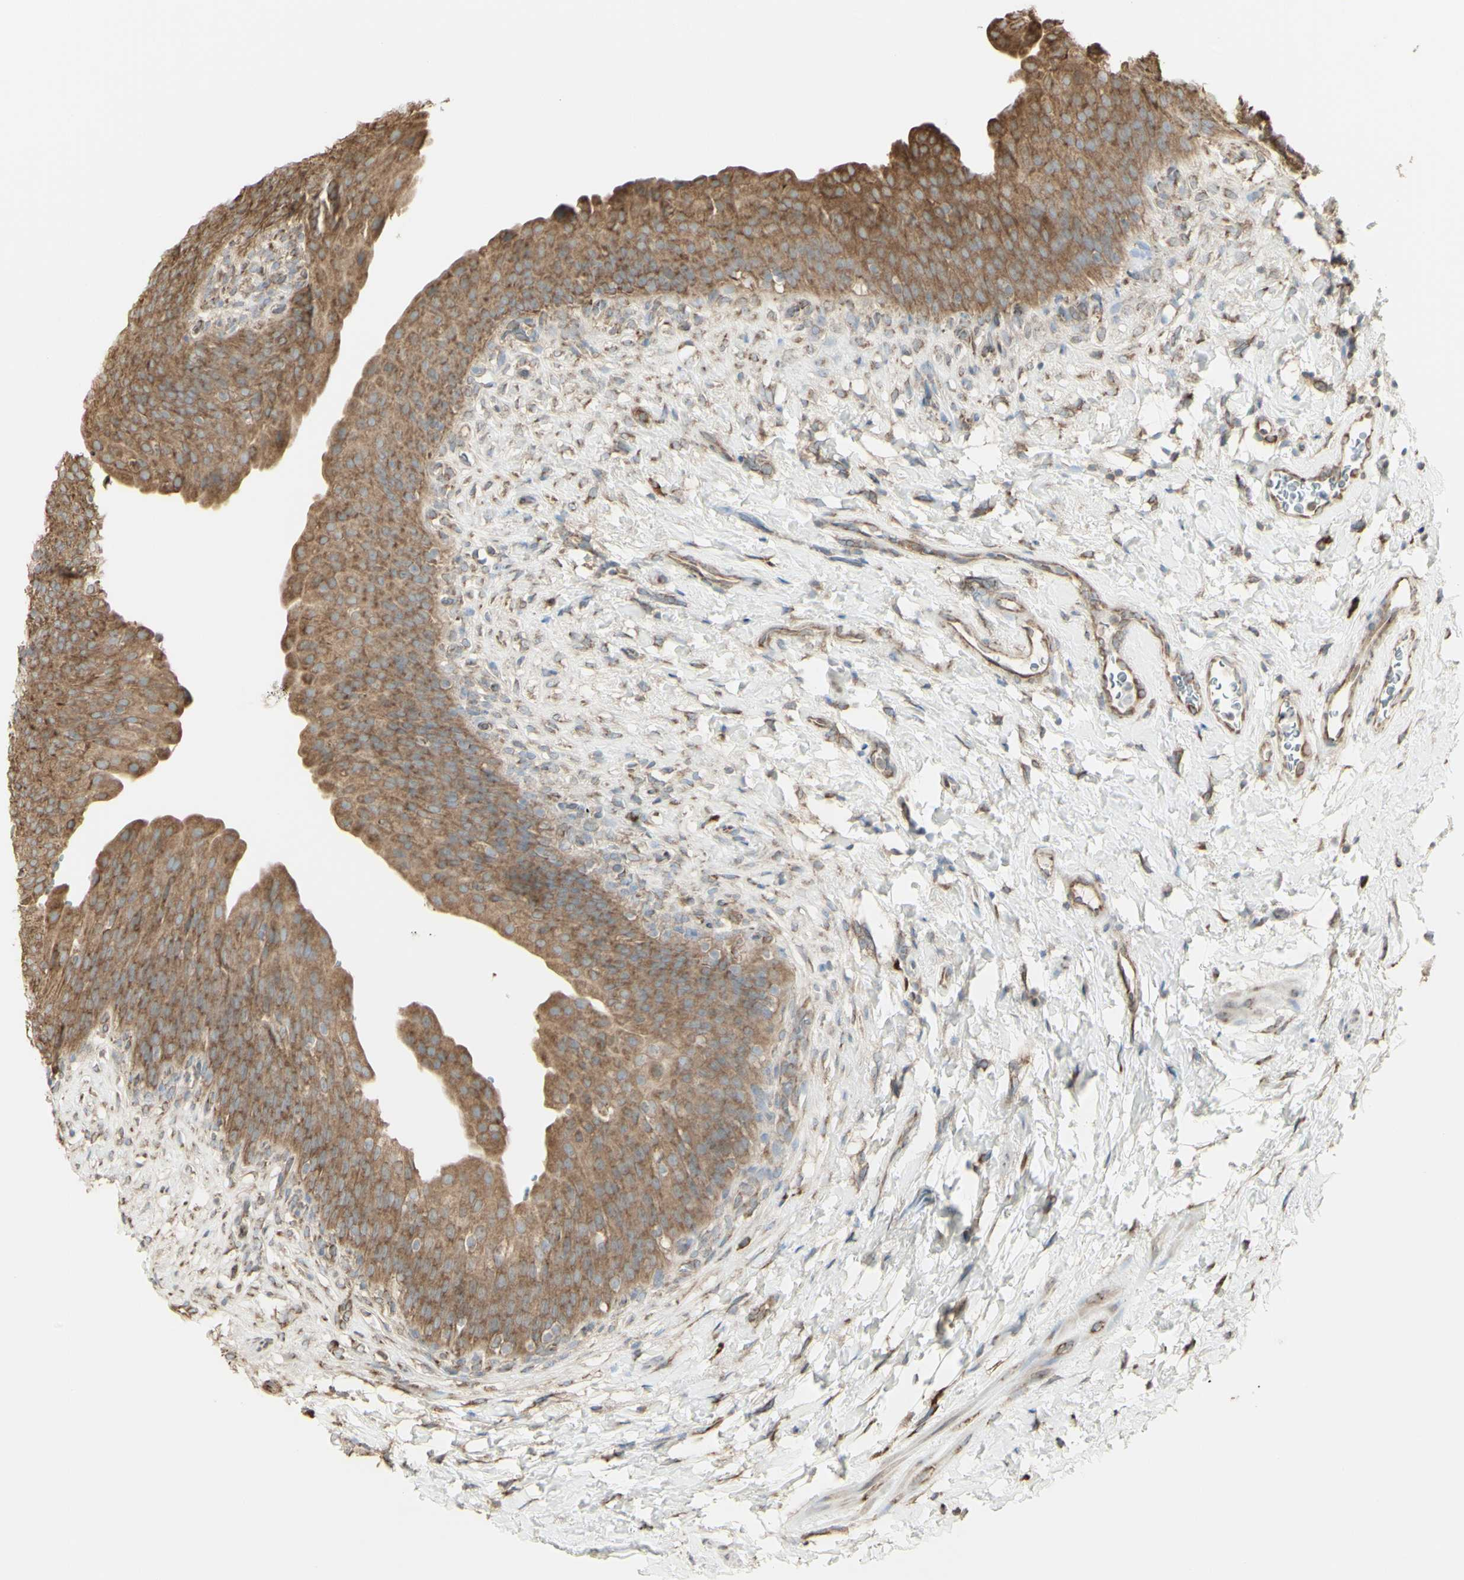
{"staining": {"intensity": "moderate", "quantity": ">75%", "location": "cytoplasmic/membranous"}, "tissue": "urinary bladder", "cell_type": "Urothelial cells", "image_type": "normal", "snomed": [{"axis": "morphology", "description": "Normal tissue, NOS"}, {"axis": "topography", "description": "Urinary bladder"}], "caption": "Protein staining of benign urinary bladder shows moderate cytoplasmic/membranous expression in about >75% of urothelial cells.", "gene": "EEF1B2", "patient": {"sex": "female", "age": 79}}